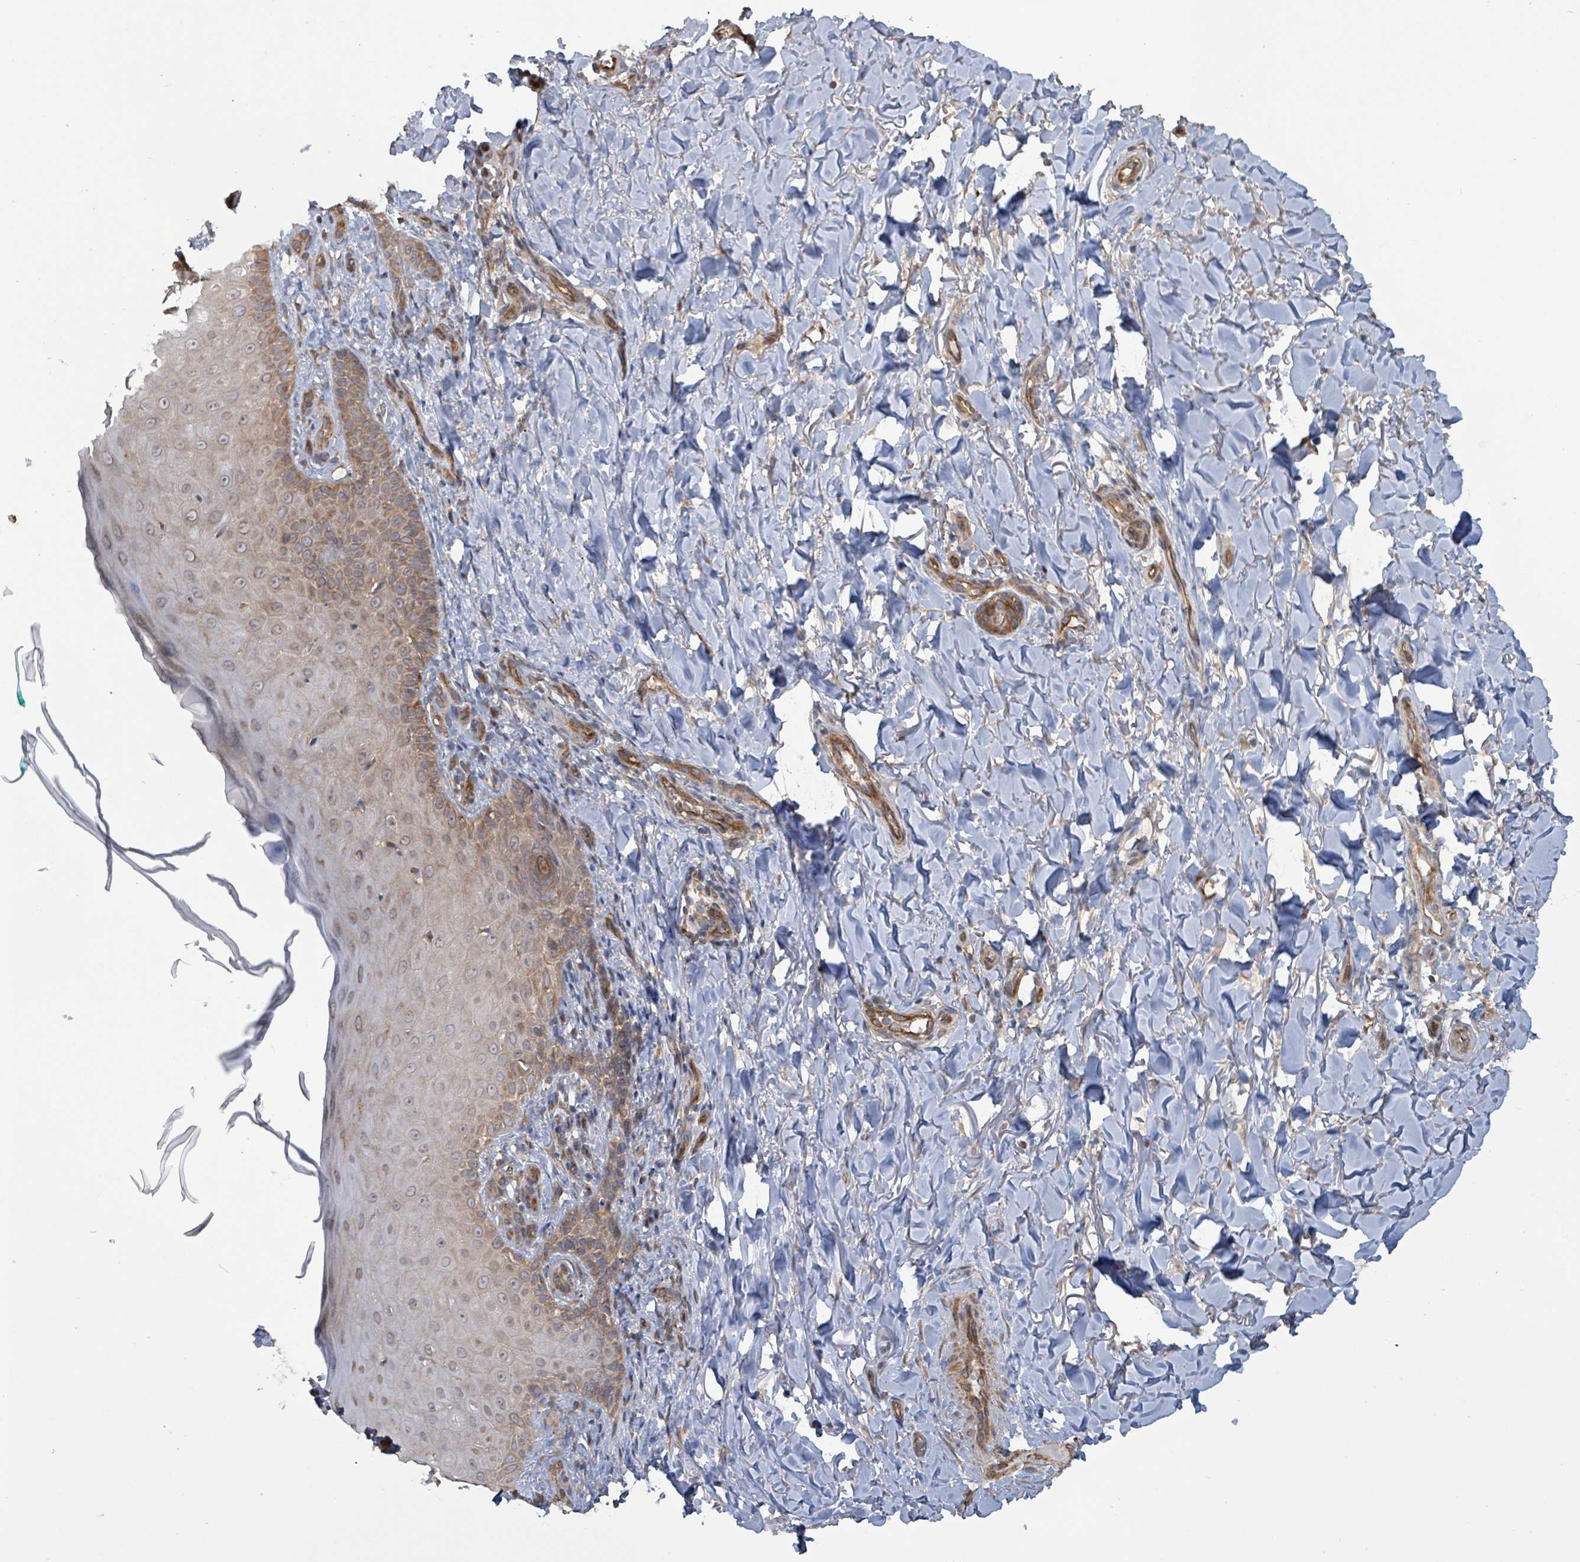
{"staining": {"intensity": "strong", "quantity": "25%-75%", "location": "cytoplasmic/membranous"}, "tissue": "skin", "cell_type": "Fibroblasts", "image_type": "normal", "snomed": [{"axis": "morphology", "description": "Normal tissue, NOS"}, {"axis": "topography", "description": "Skin"}], "caption": "Immunohistochemistry (IHC) photomicrograph of normal human skin stained for a protein (brown), which exhibits high levels of strong cytoplasmic/membranous staining in about 25%-75% of fibroblasts.", "gene": "KBTBD11", "patient": {"sex": "male", "age": 81}}